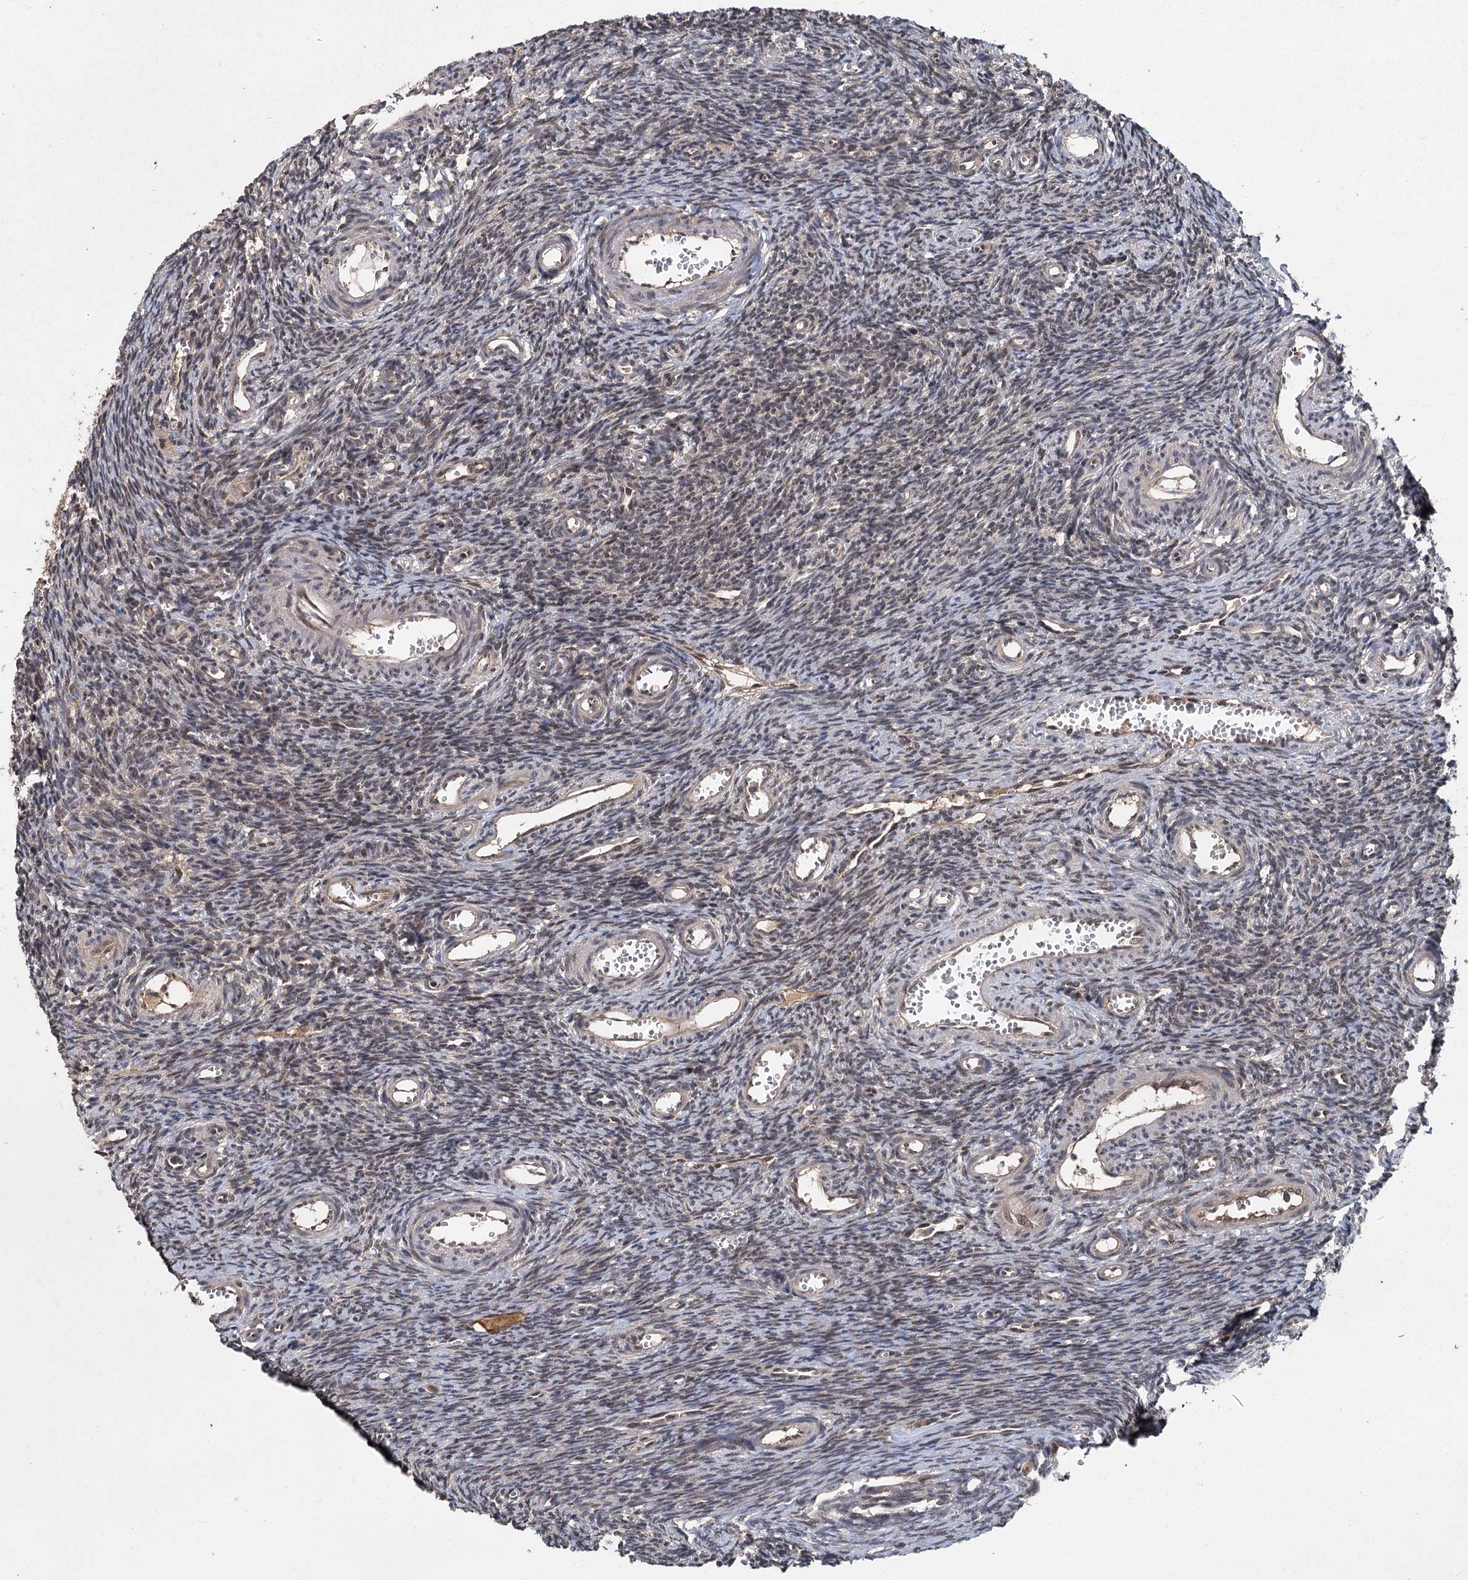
{"staining": {"intensity": "weak", "quantity": "25%-75%", "location": "nuclear"}, "tissue": "ovary", "cell_type": "Ovarian stroma cells", "image_type": "normal", "snomed": [{"axis": "morphology", "description": "Normal tissue, NOS"}, {"axis": "topography", "description": "Ovary"}], "caption": "Protein staining reveals weak nuclear positivity in approximately 25%-75% of ovarian stroma cells in unremarkable ovary.", "gene": "MYG1", "patient": {"sex": "female", "age": 39}}